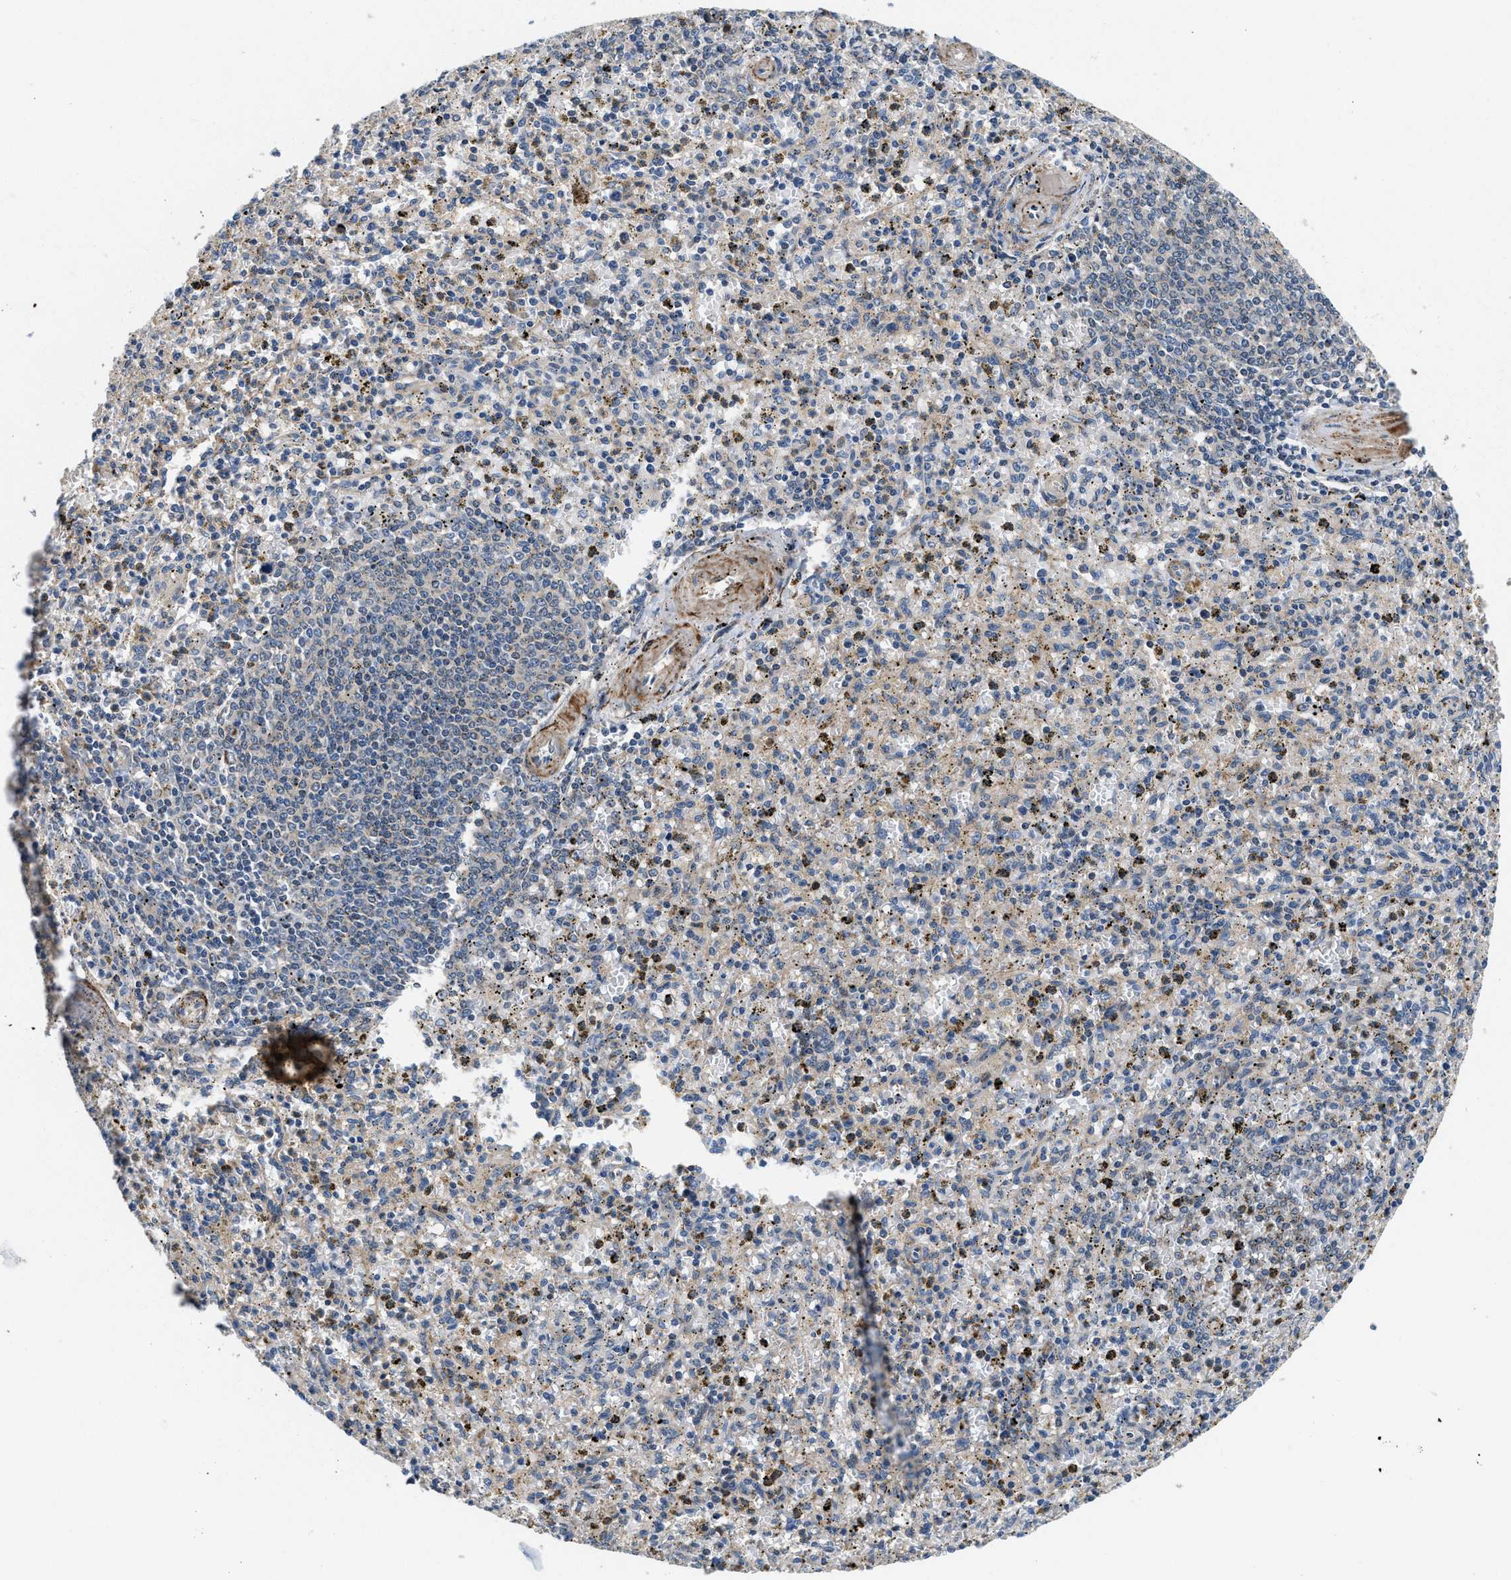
{"staining": {"intensity": "weak", "quantity": "<25%", "location": "cytoplasmic/membranous"}, "tissue": "spleen", "cell_type": "Cells in red pulp", "image_type": "normal", "snomed": [{"axis": "morphology", "description": "Normal tissue, NOS"}, {"axis": "topography", "description": "Spleen"}], "caption": "Immunohistochemistry of normal spleen exhibits no expression in cells in red pulp.", "gene": "ZNF599", "patient": {"sex": "male", "age": 72}}